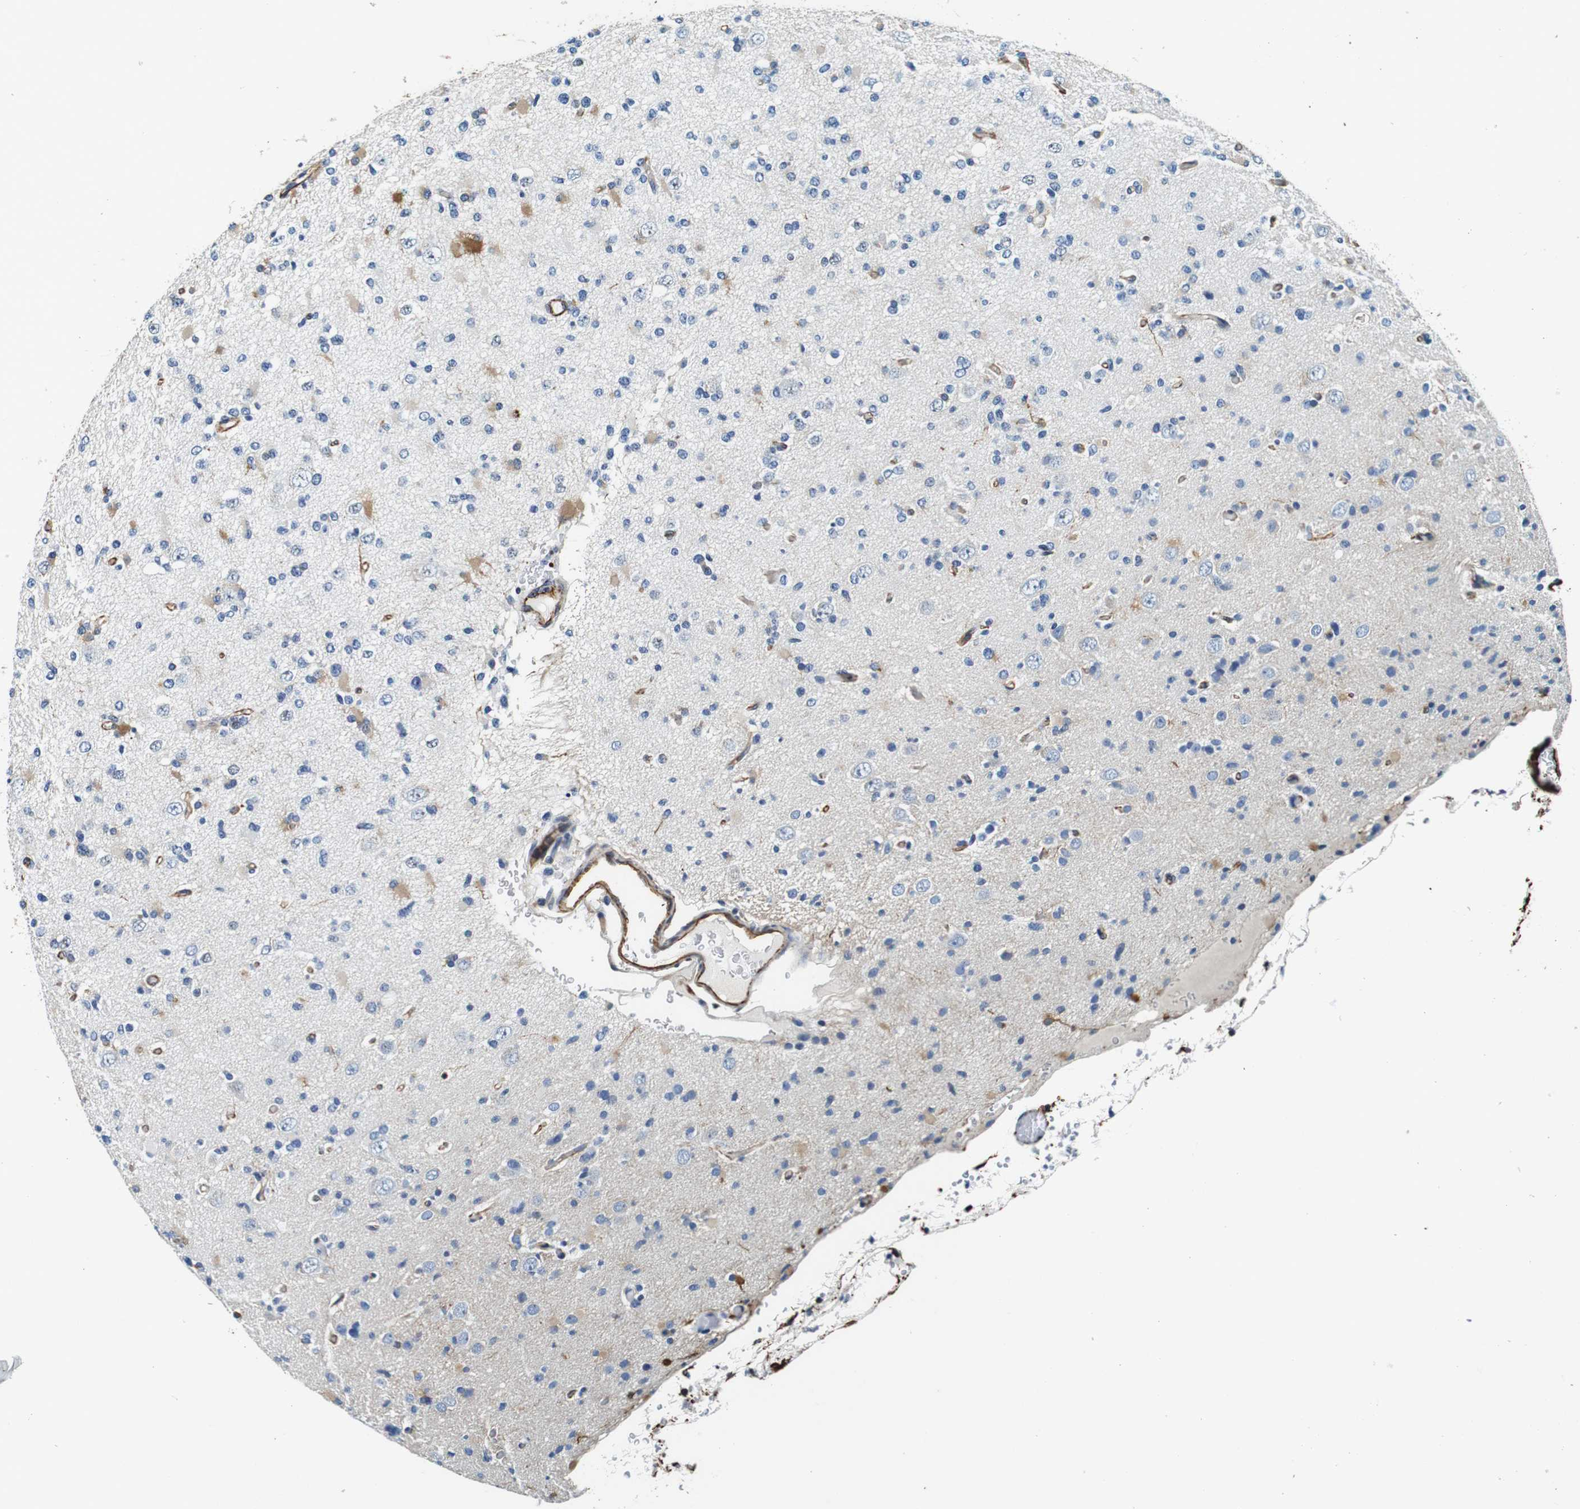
{"staining": {"intensity": "moderate", "quantity": "<25%", "location": "cytoplasmic/membranous"}, "tissue": "glioma", "cell_type": "Tumor cells", "image_type": "cancer", "snomed": [{"axis": "morphology", "description": "Glioma, malignant, Low grade"}, {"axis": "topography", "description": "Brain"}], "caption": "Glioma tissue shows moderate cytoplasmic/membranous staining in approximately <25% of tumor cells, visualized by immunohistochemistry.", "gene": "GJE1", "patient": {"sex": "female", "age": 22}}